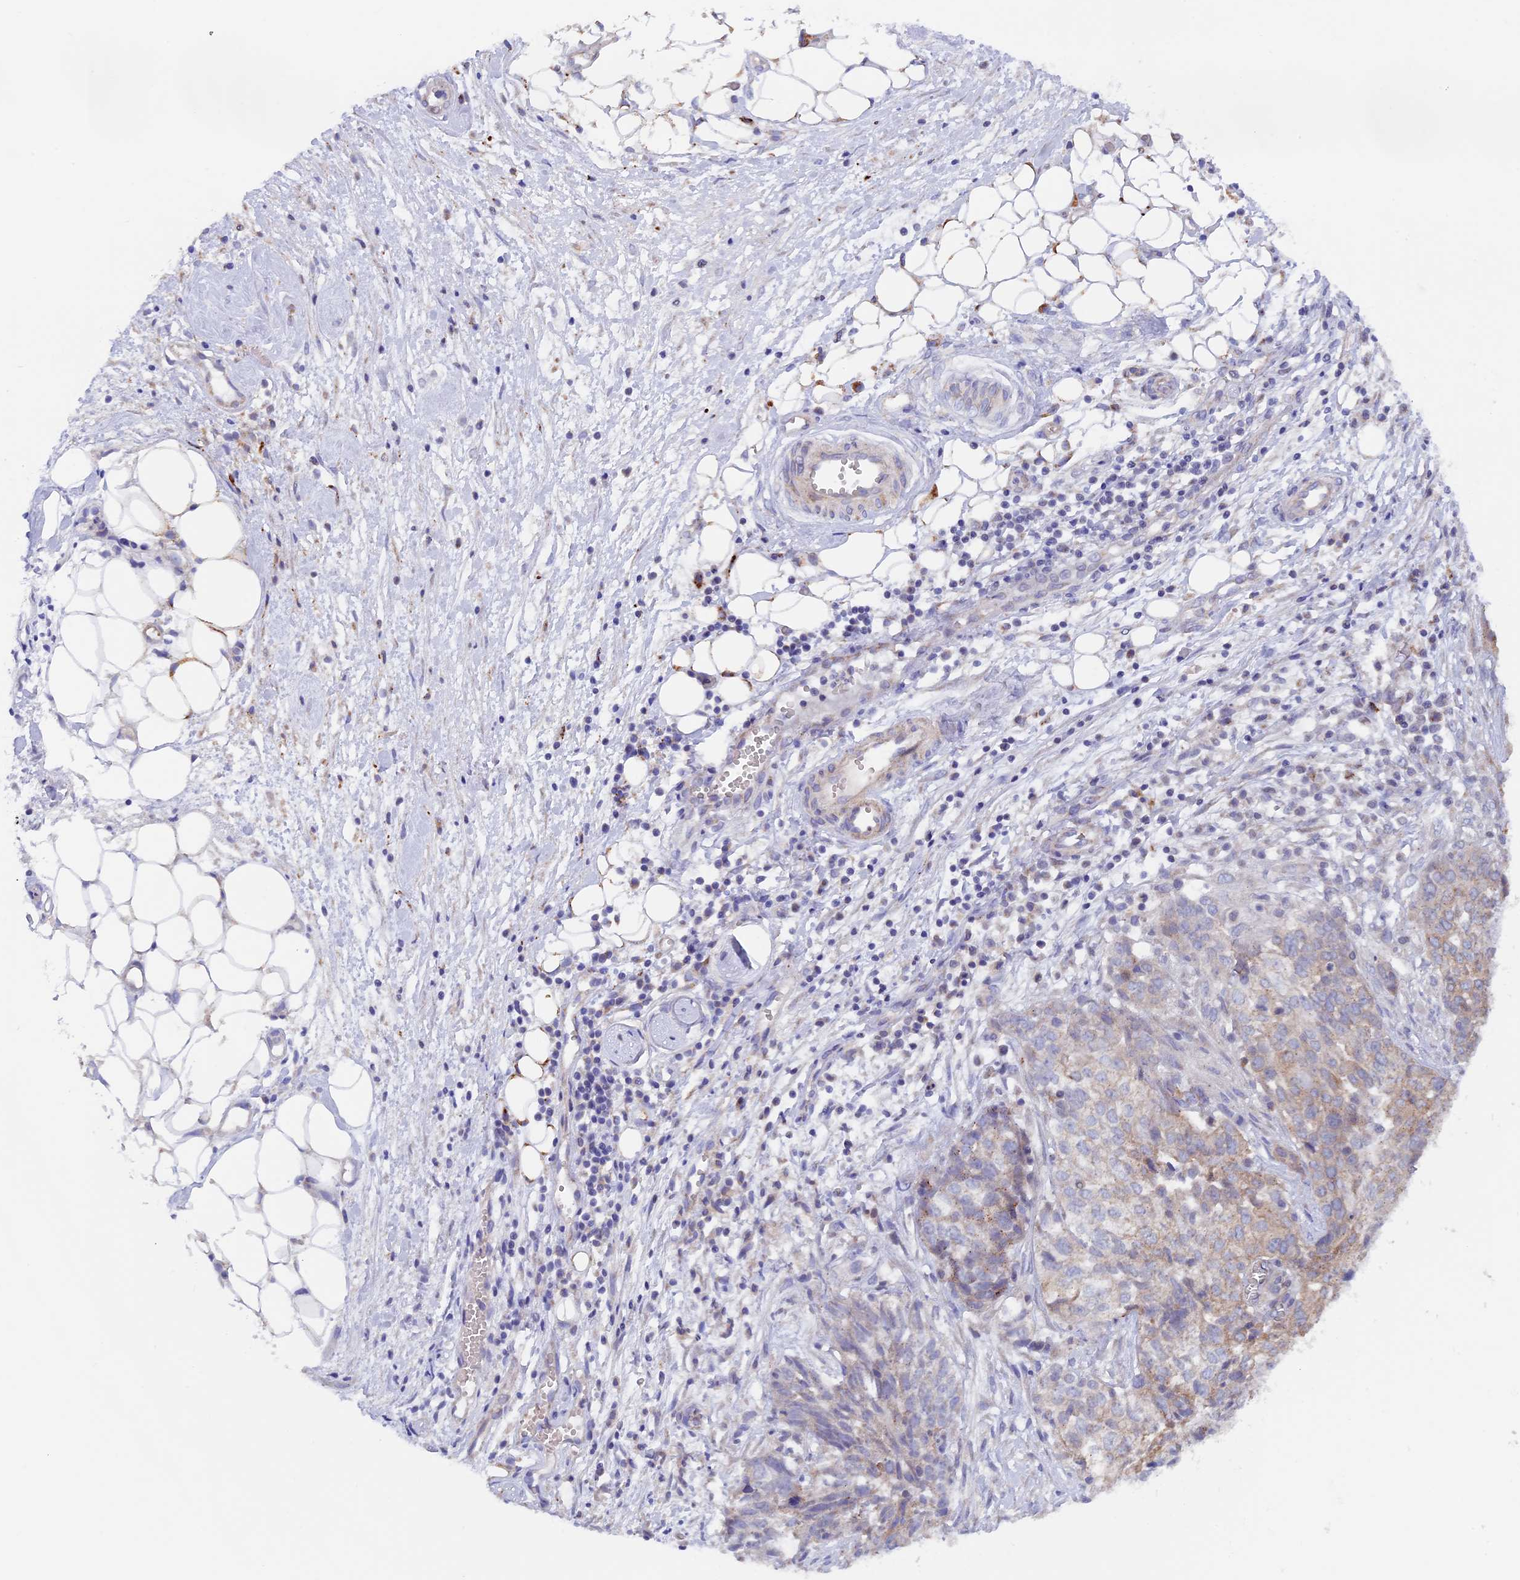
{"staining": {"intensity": "weak", "quantity": "<25%", "location": "cytoplasmic/membranous"}, "tissue": "ovarian cancer", "cell_type": "Tumor cells", "image_type": "cancer", "snomed": [{"axis": "morphology", "description": "Cystadenocarcinoma, serous, NOS"}, {"axis": "topography", "description": "Soft tissue"}, {"axis": "topography", "description": "Ovary"}], "caption": "A high-resolution image shows immunohistochemistry (IHC) staining of ovarian cancer, which shows no significant expression in tumor cells.", "gene": "ETFDH", "patient": {"sex": "female", "age": 57}}